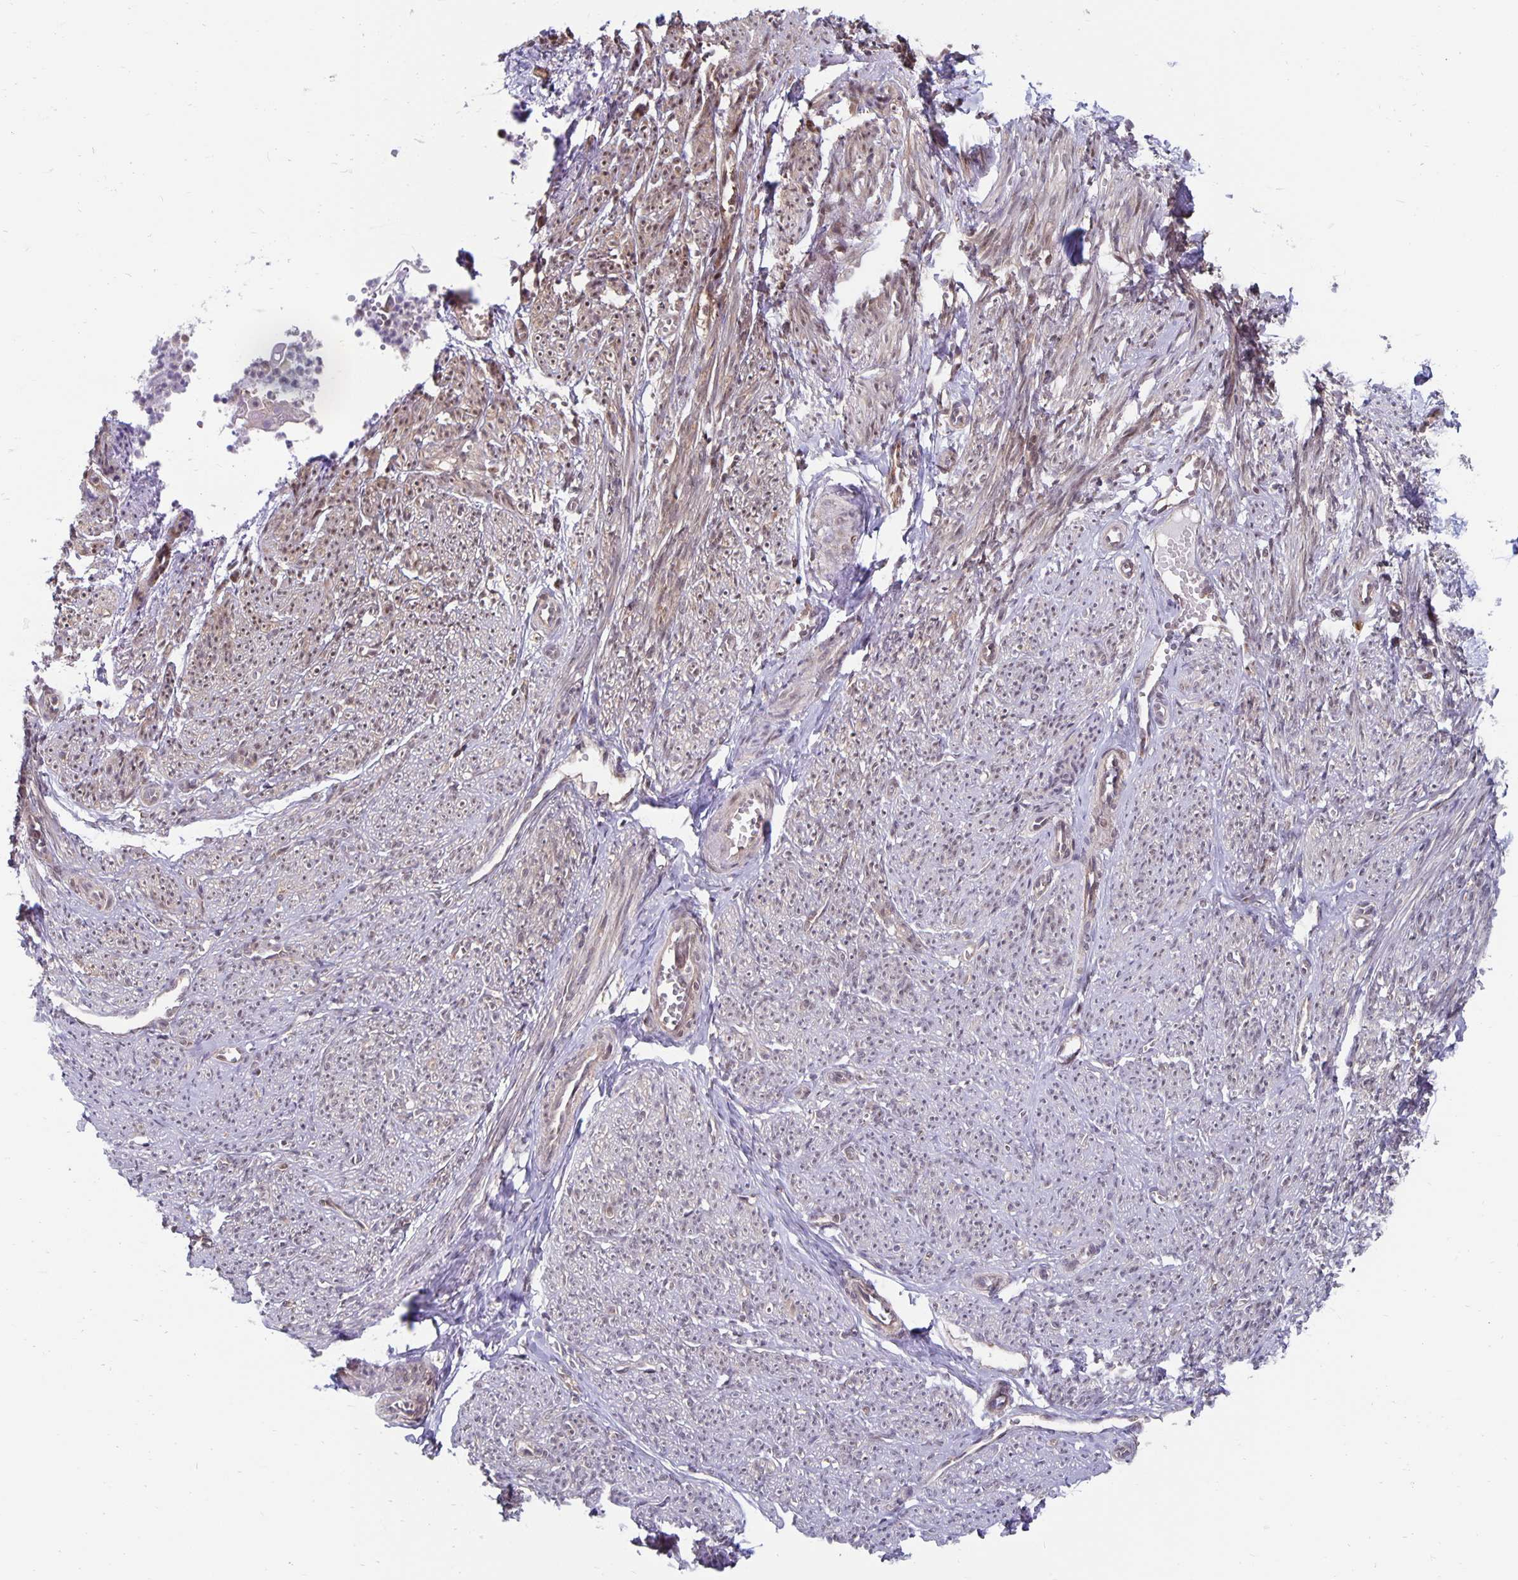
{"staining": {"intensity": "weak", "quantity": "25%-75%", "location": "nuclear"}, "tissue": "smooth muscle", "cell_type": "Smooth muscle cells", "image_type": "normal", "snomed": [{"axis": "morphology", "description": "Normal tissue, NOS"}, {"axis": "topography", "description": "Smooth muscle"}], "caption": "This photomicrograph exhibits IHC staining of normal smooth muscle, with low weak nuclear expression in approximately 25%-75% of smooth muscle cells.", "gene": "EXOC6B", "patient": {"sex": "female", "age": 65}}